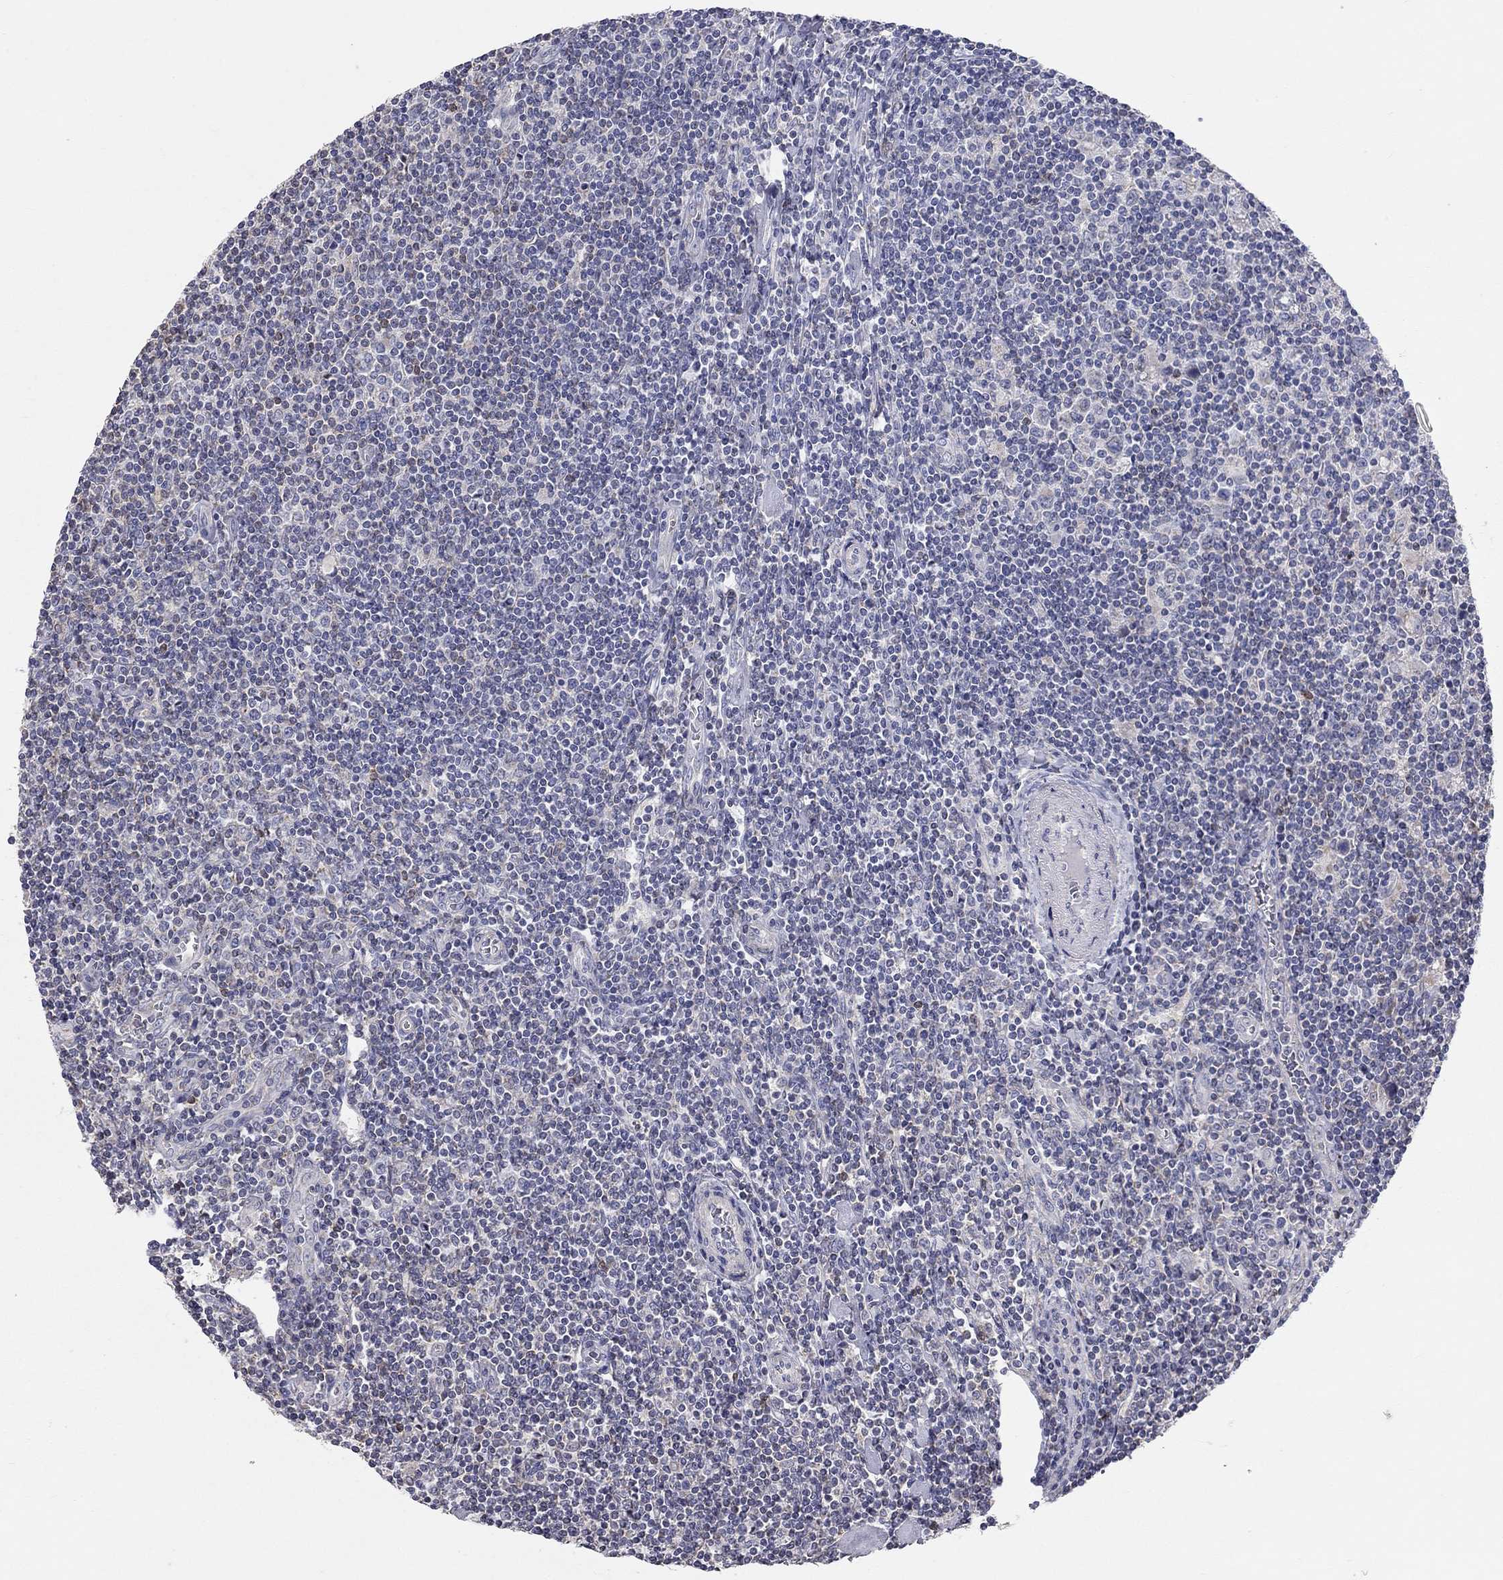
{"staining": {"intensity": "negative", "quantity": "none", "location": "none"}, "tissue": "lymphoma", "cell_type": "Tumor cells", "image_type": "cancer", "snomed": [{"axis": "morphology", "description": "Hodgkin's disease, NOS"}, {"axis": "topography", "description": "Lymph node"}], "caption": "A high-resolution micrograph shows immunohistochemistry staining of Hodgkin's disease, which shows no significant staining in tumor cells.", "gene": "CFAP161", "patient": {"sex": "male", "age": 40}}